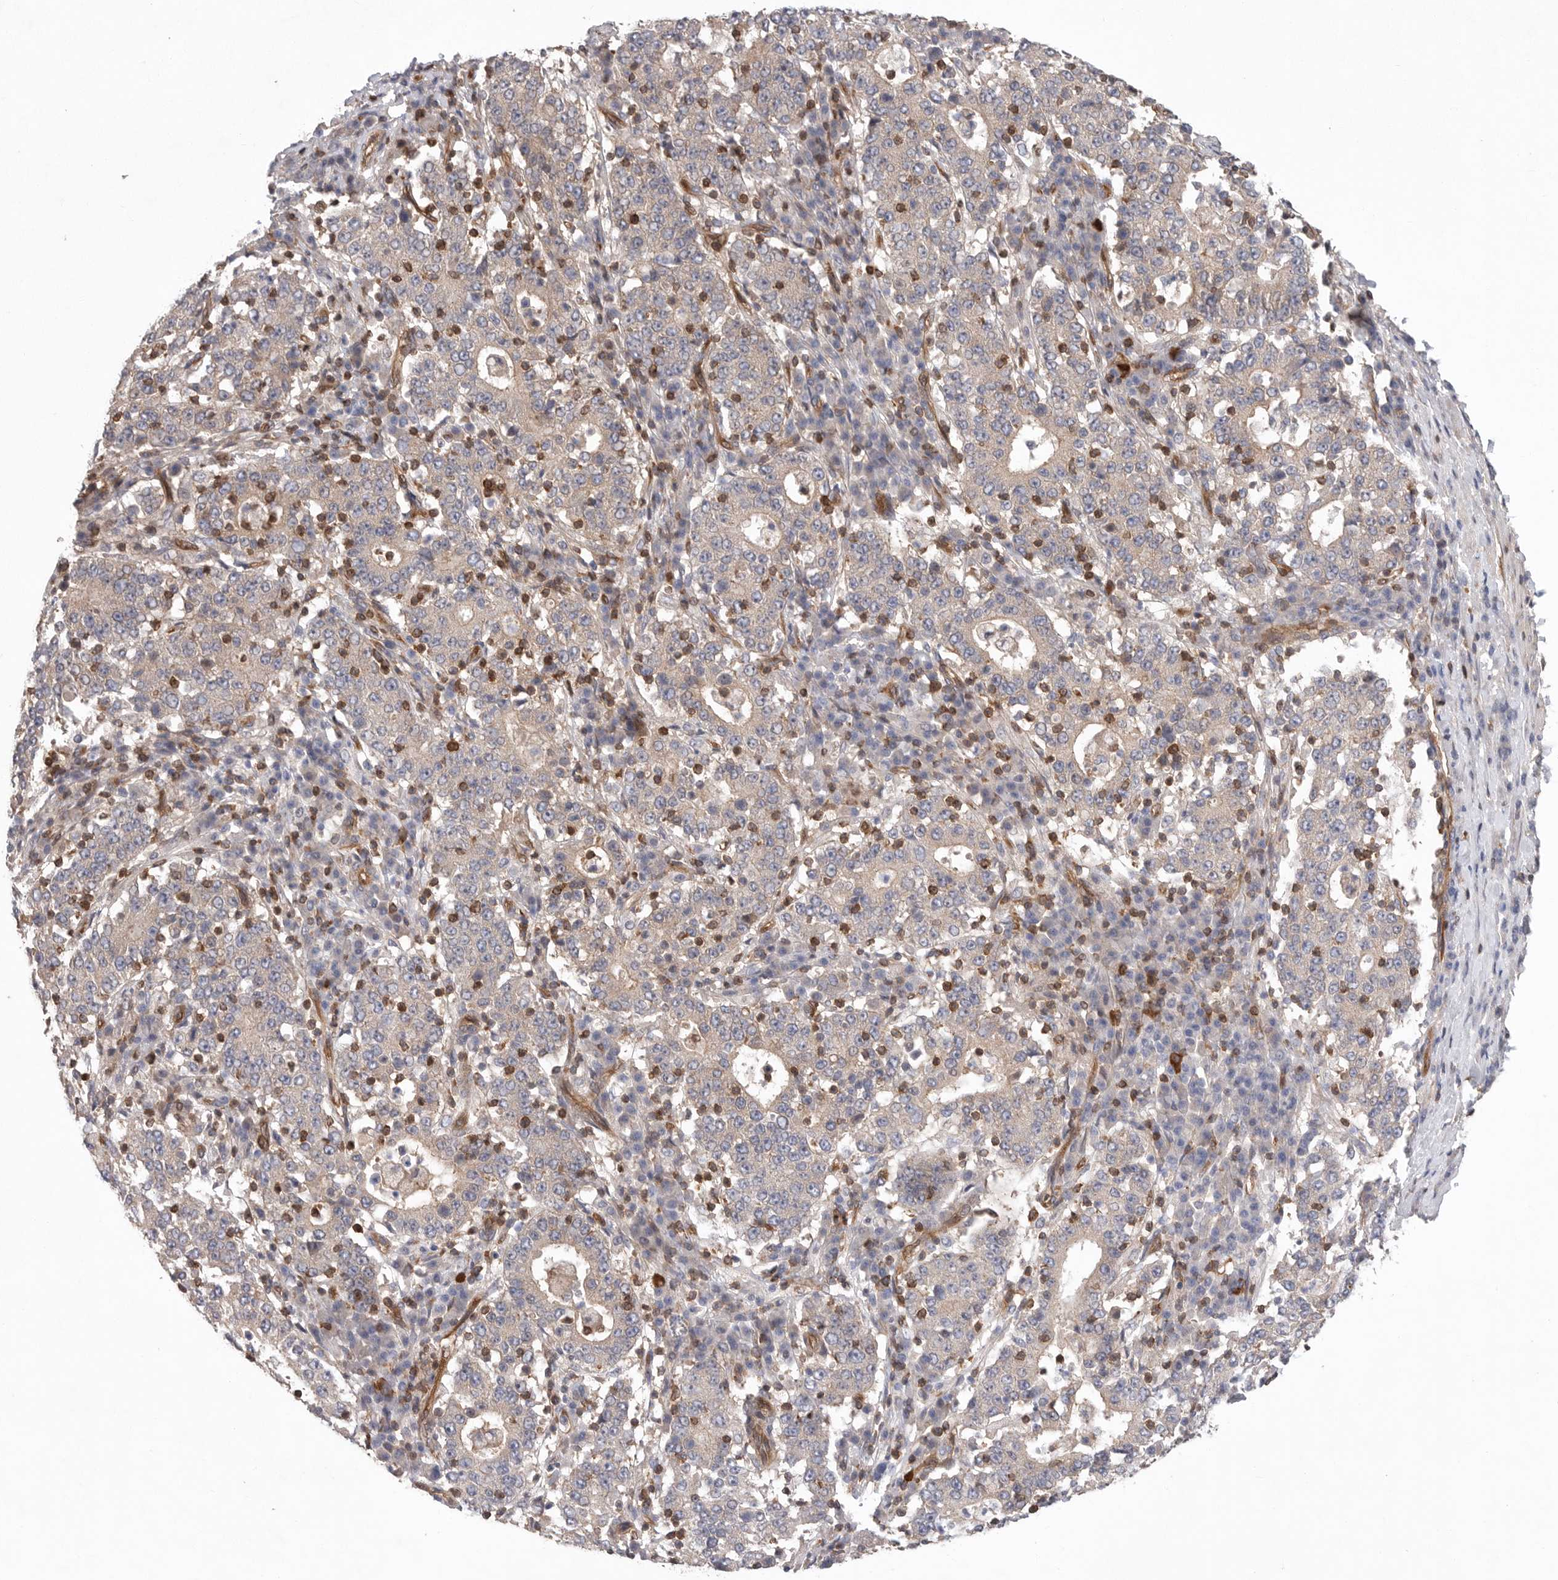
{"staining": {"intensity": "negative", "quantity": "none", "location": "none"}, "tissue": "stomach cancer", "cell_type": "Tumor cells", "image_type": "cancer", "snomed": [{"axis": "morphology", "description": "Adenocarcinoma, NOS"}, {"axis": "topography", "description": "Stomach"}], "caption": "This image is of stomach cancer stained with IHC to label a protein in brown with the nuclei are counter-stained blue. There is no expression in tumor cells.", "gene": "PRKCH", "patient": {"sex": "male", "age": 59}}